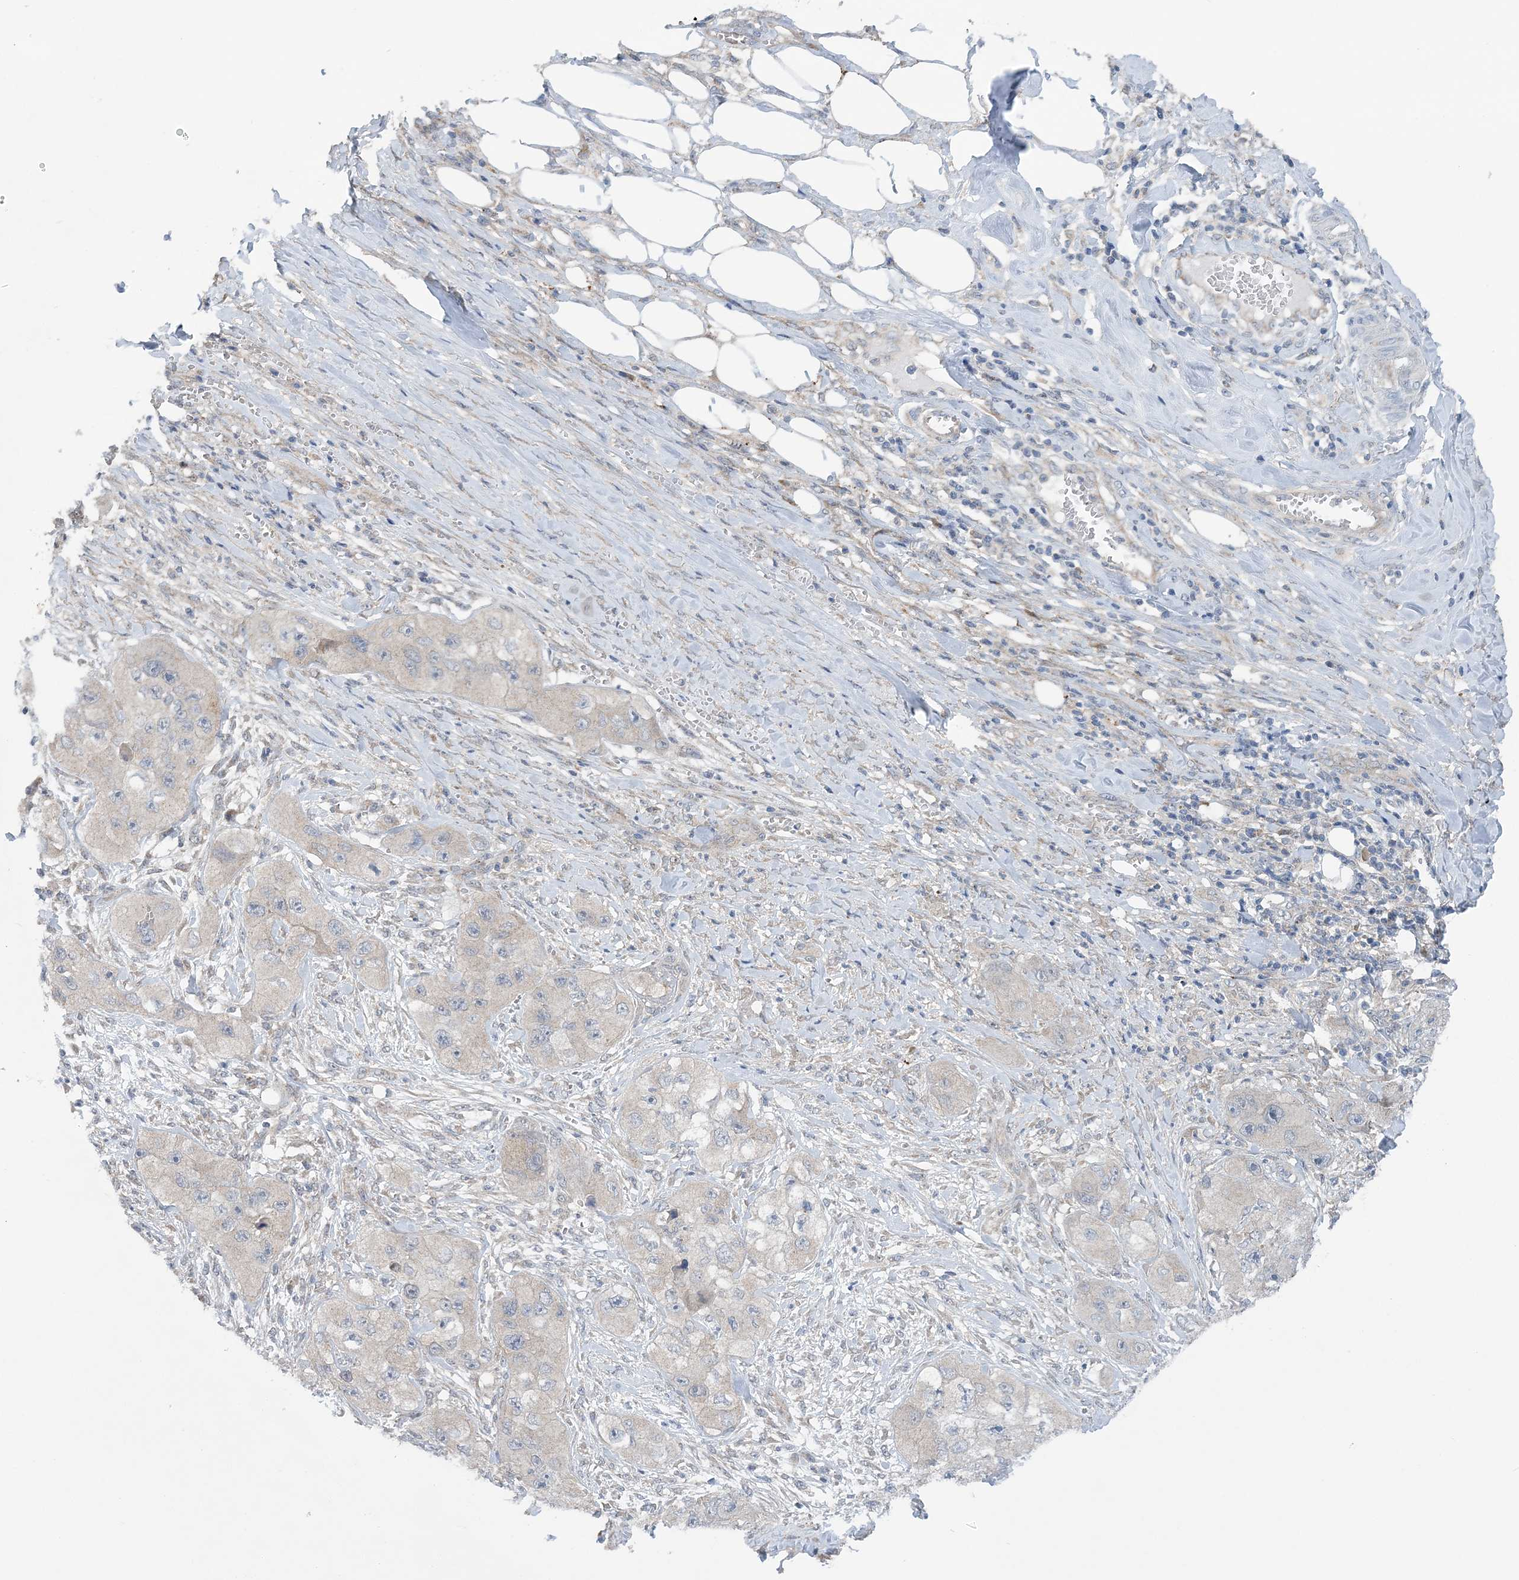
{"staining": {"intensity": "negative", "quantity": "none", "location": "none"}, "tissue": "skin cancer", "cell_type": "Tumor cells", "image_type": "cancer", "snomed": [{"axis": "morphology", "description": "Squamous cell carcinoma, NOS"}, {"axis": "topography", "description": "Skin"}, {"axis": "topography", "description": "Subcutis"}], "caption": "This photomicrograph is of skin cancer (squamous cell carcinoma) stained with immunohistochemistry (IHC) to label a protein in brown with the nuclei are counter-stained blue. There is no staining in tumor cells. (Brightfield microscopy of DAB IHC at high magnification).", "gene": "COPE", "patient": {"sex": "male", "age": 73}}